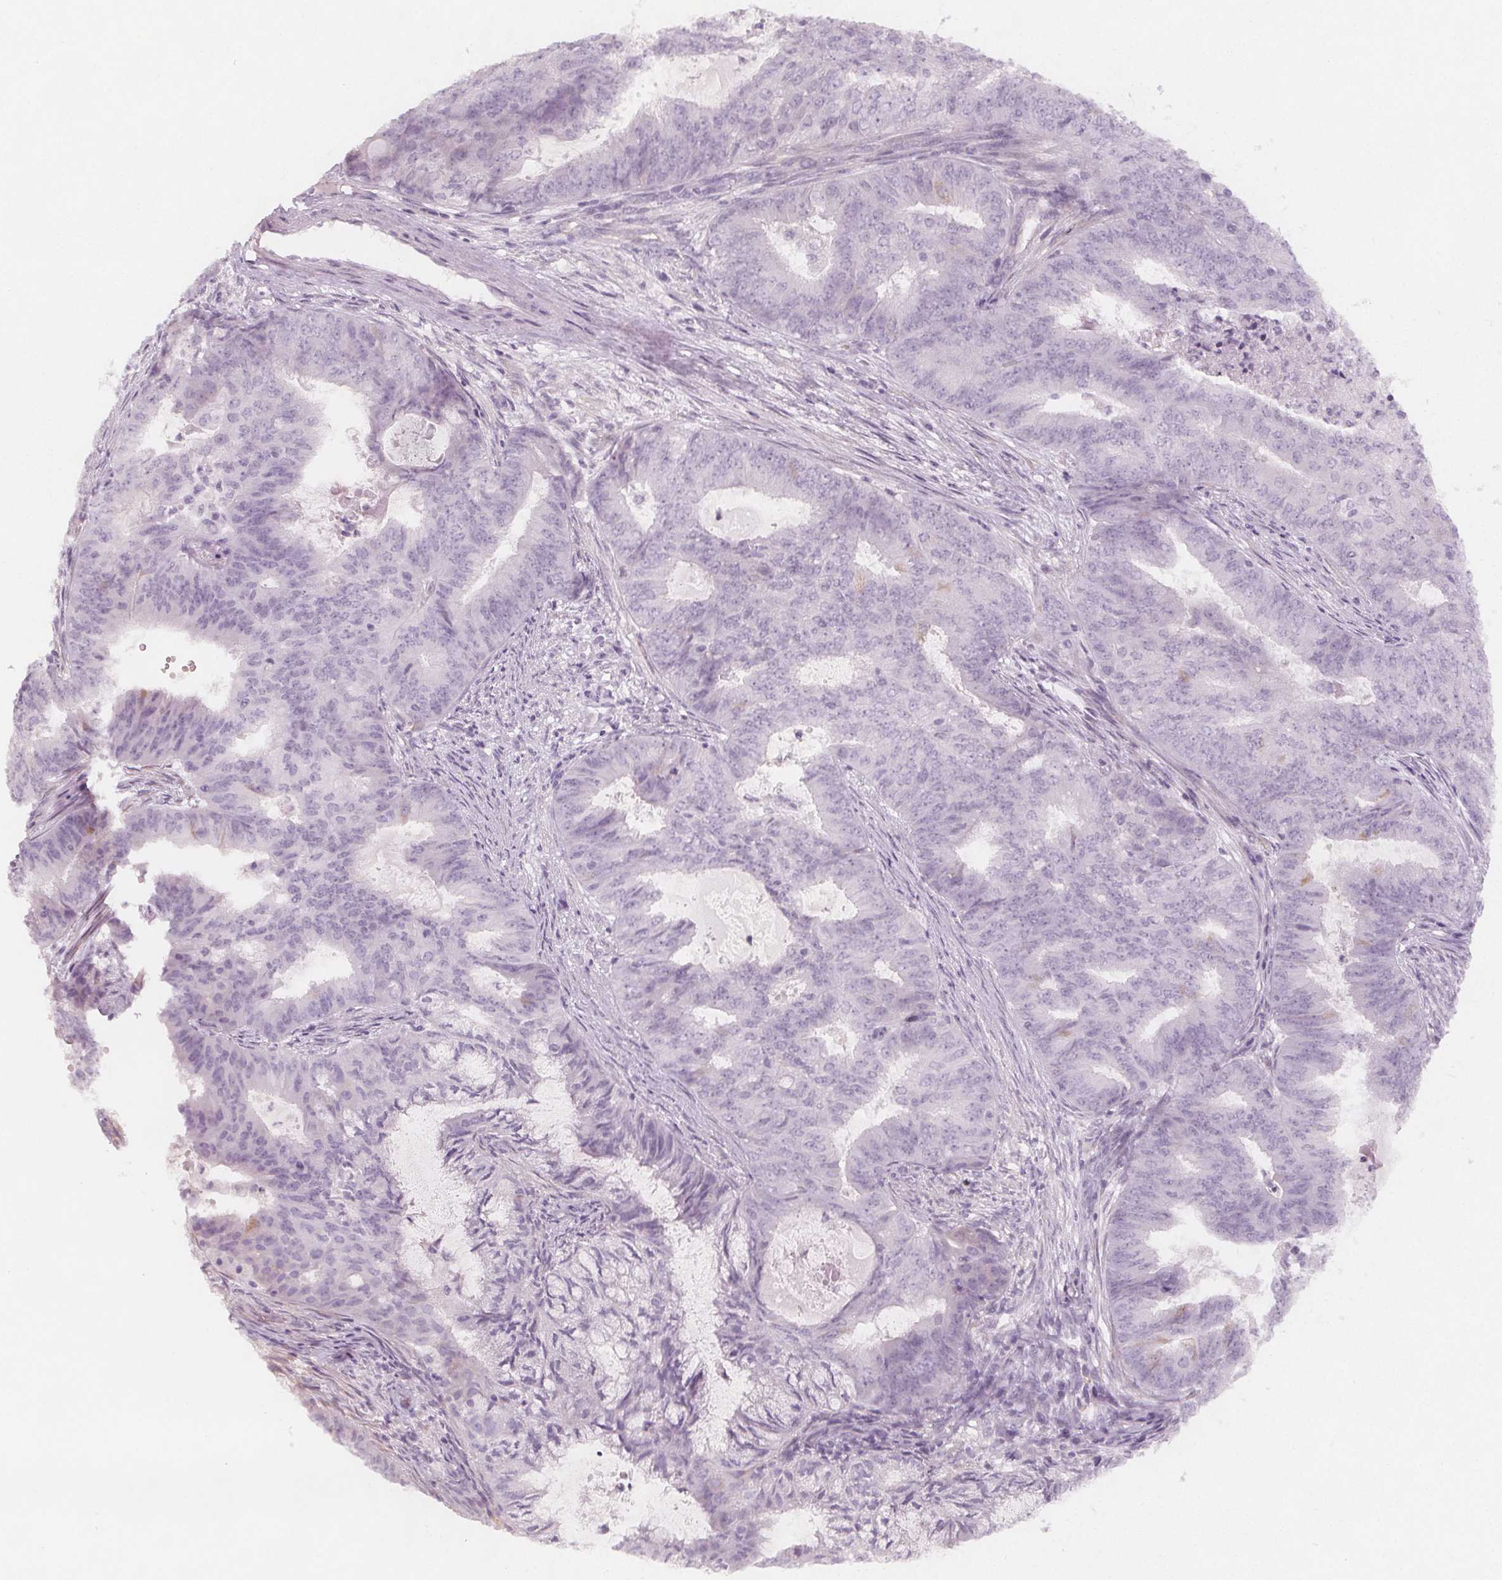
{"staining": {"intensity": "negative", "quantity": "none", "location": "none"}, "tissue": "endometrial cancer", "cell_type": "Tumor cells", "image_type": "cancer", "snomed": [{"axis": "morphology", "description": "Adenocarcinoma, NOS"}, {"axis": "topography", "description": "Endometrium"}], "caption": "Immunohistochemistry (IHC) histopathology image of neoplastic tissue: human endometrial cancer (adenocarcinoma) stained with DAB (3,3'-diaminobenzidine) reveals no significant protein expression in tumor cells.", "gene": "MAP1A", "patient": {"sex": "female", "age": 62}}